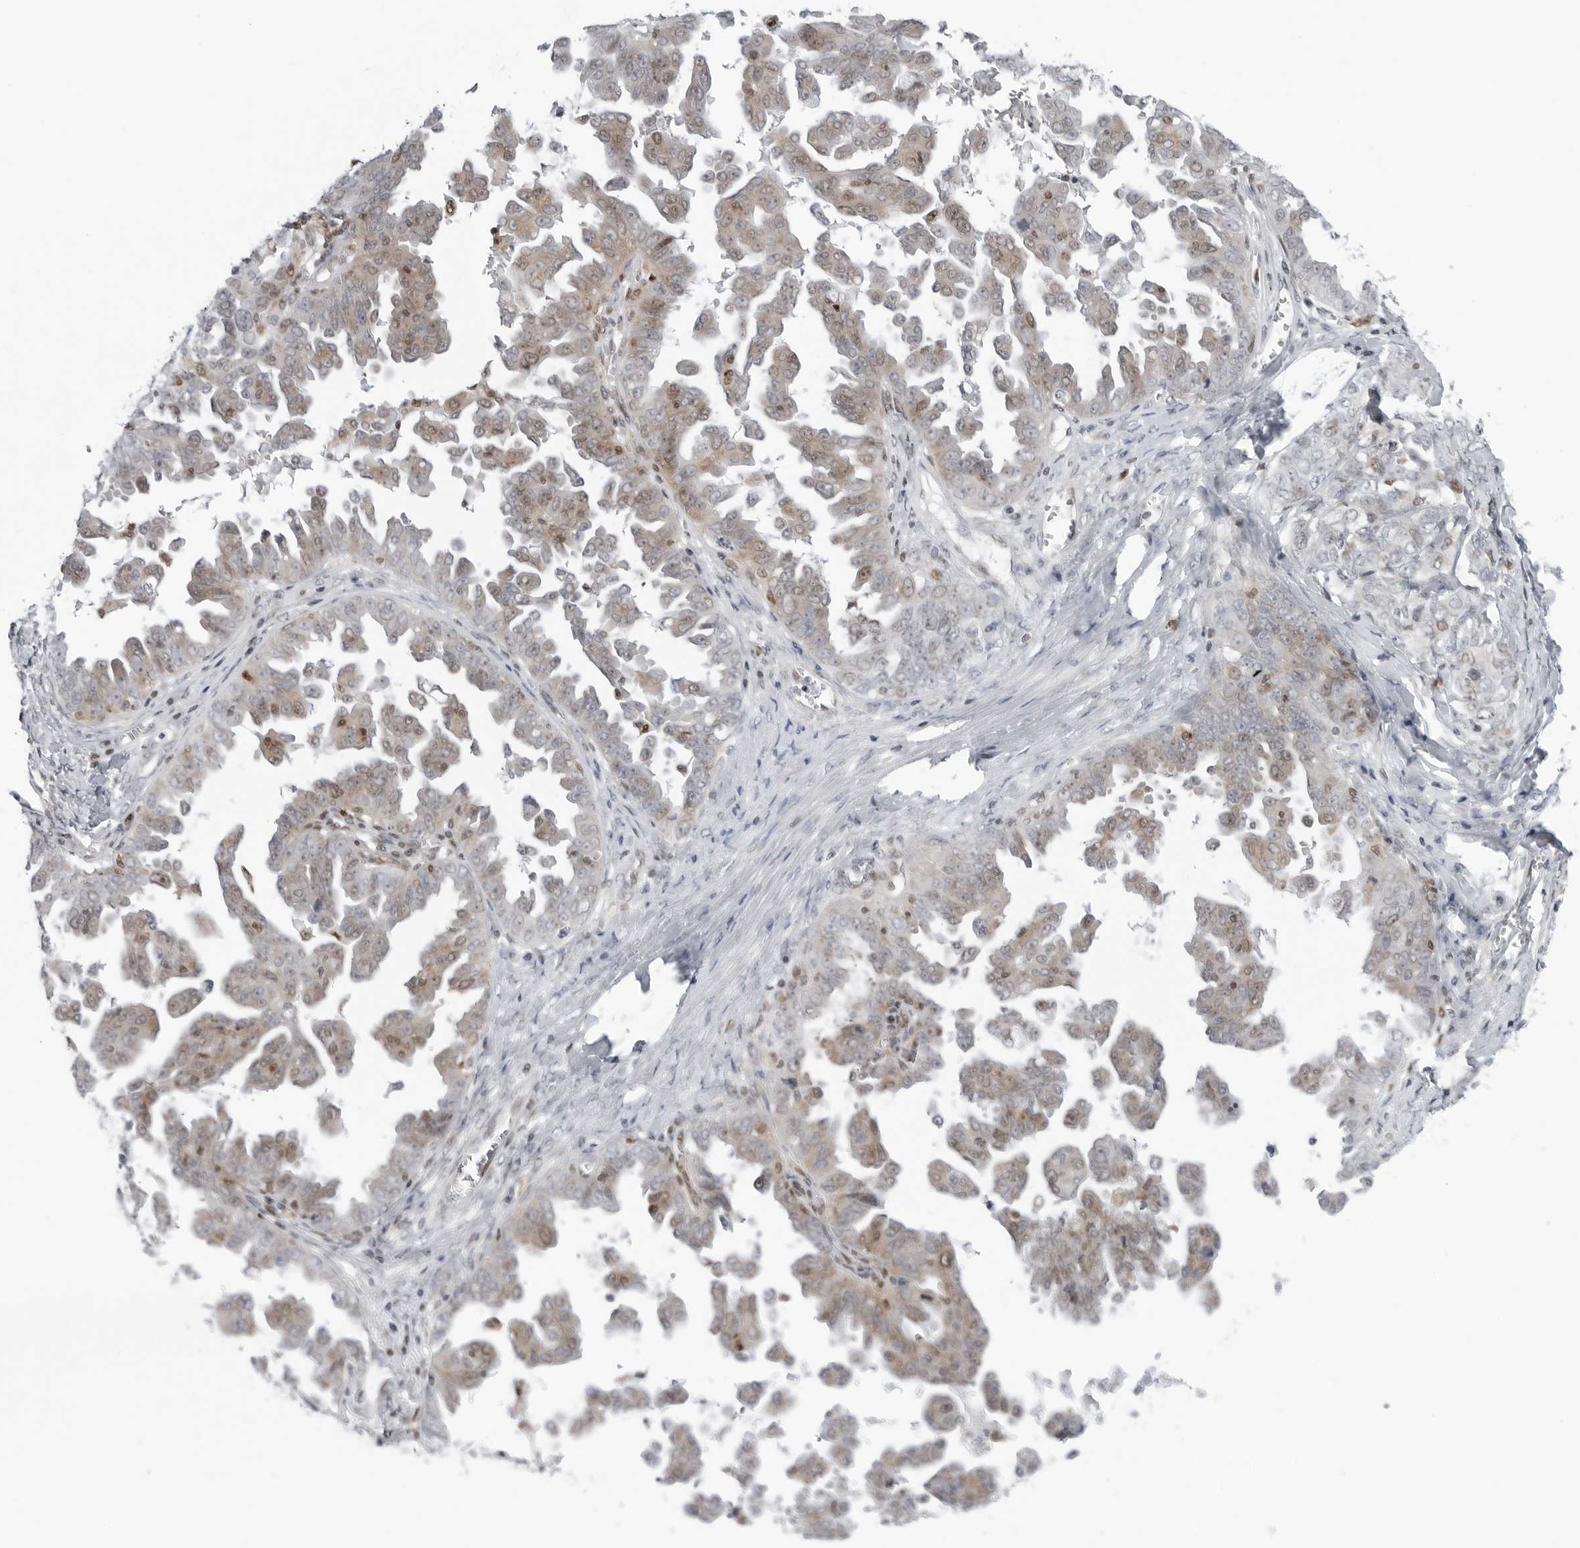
{"staining": {"intensity": "weak", "quantity": "<25%", "location": "cytoplasmic/membranous,nuclear"}, "tissue": "ovarian cancer", "cell_type": "Tumor cells", "image_type": "cancer", "snomed": [{"axis": "morphology", "description": "Carcinoma, endometroid"}, {"axis": "topography", "description": "Ovary"}], "caption": "Protein analysis of ovarian endometroid carcinoma reveals no significant staining in tumor cells. Brightfield microscopy of immunohistochemistry (IHC) stained with DAB (brown) and hematoxylin (blue), captured at high magnification.", "gene": "FAM135B", "patient": {"sex": "female", "age": 62}}